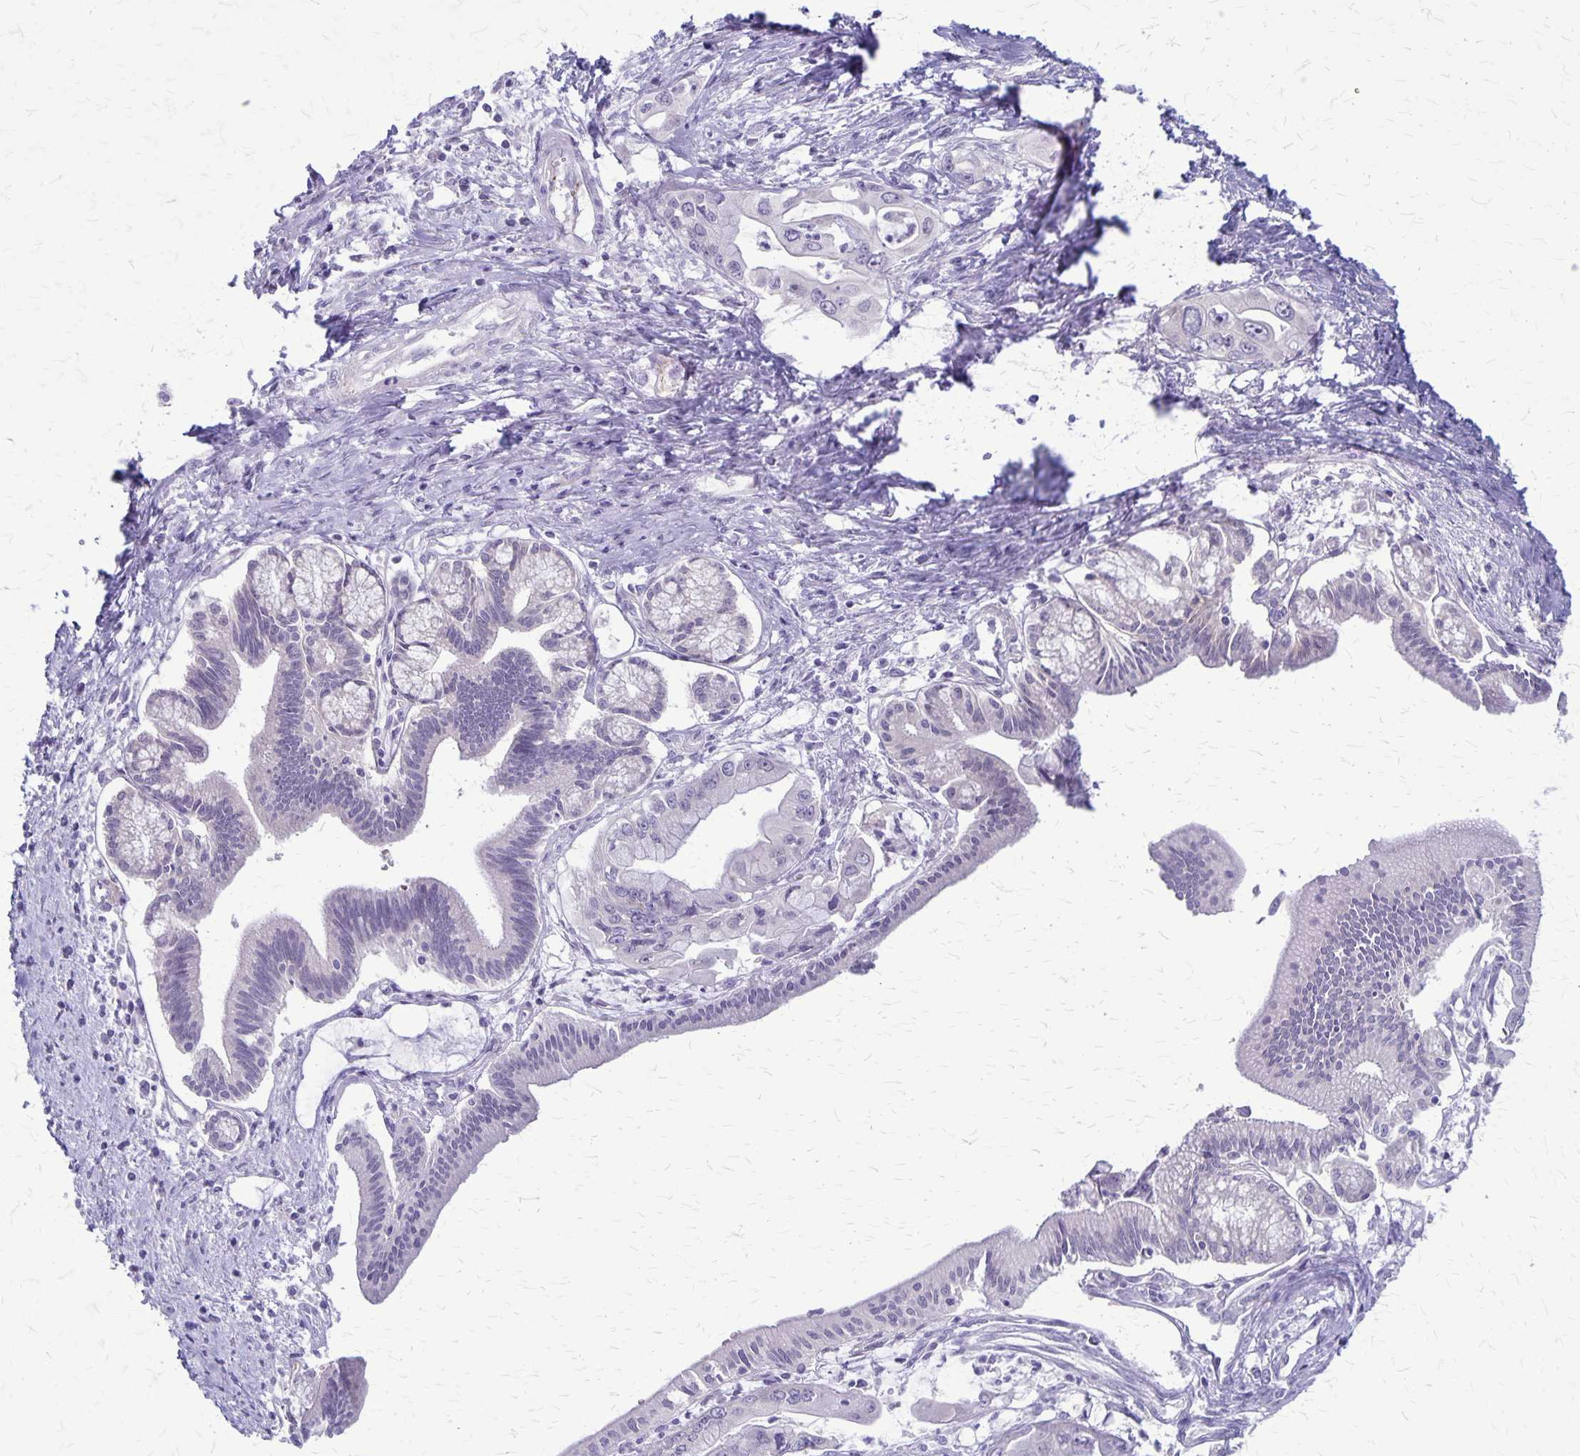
{"staining": {"intensity": "negative", "quantity": "none", "location": "none"}, "tissue": "pancreatic cancer", "cell_type": "Tumor cells", "image_type": "cancer", "snomed": [{"axis": "morphology", "description": "Adenocarcinoma, NOS"}, {"axis": "topography", "description": "Pancreas"}], "caption": "DAB (3,3'-diaminobenzidine) immunohistochemical staining of pancreatic adenocarcinoma reveals no significant expression in tumor cells. (Brightfield microscopy of DAB (3,3'-diaminobenzidine) IHC at high magnification).", "gene": "PLXNB3", "patient": {"sex": "male", "age": 61}}